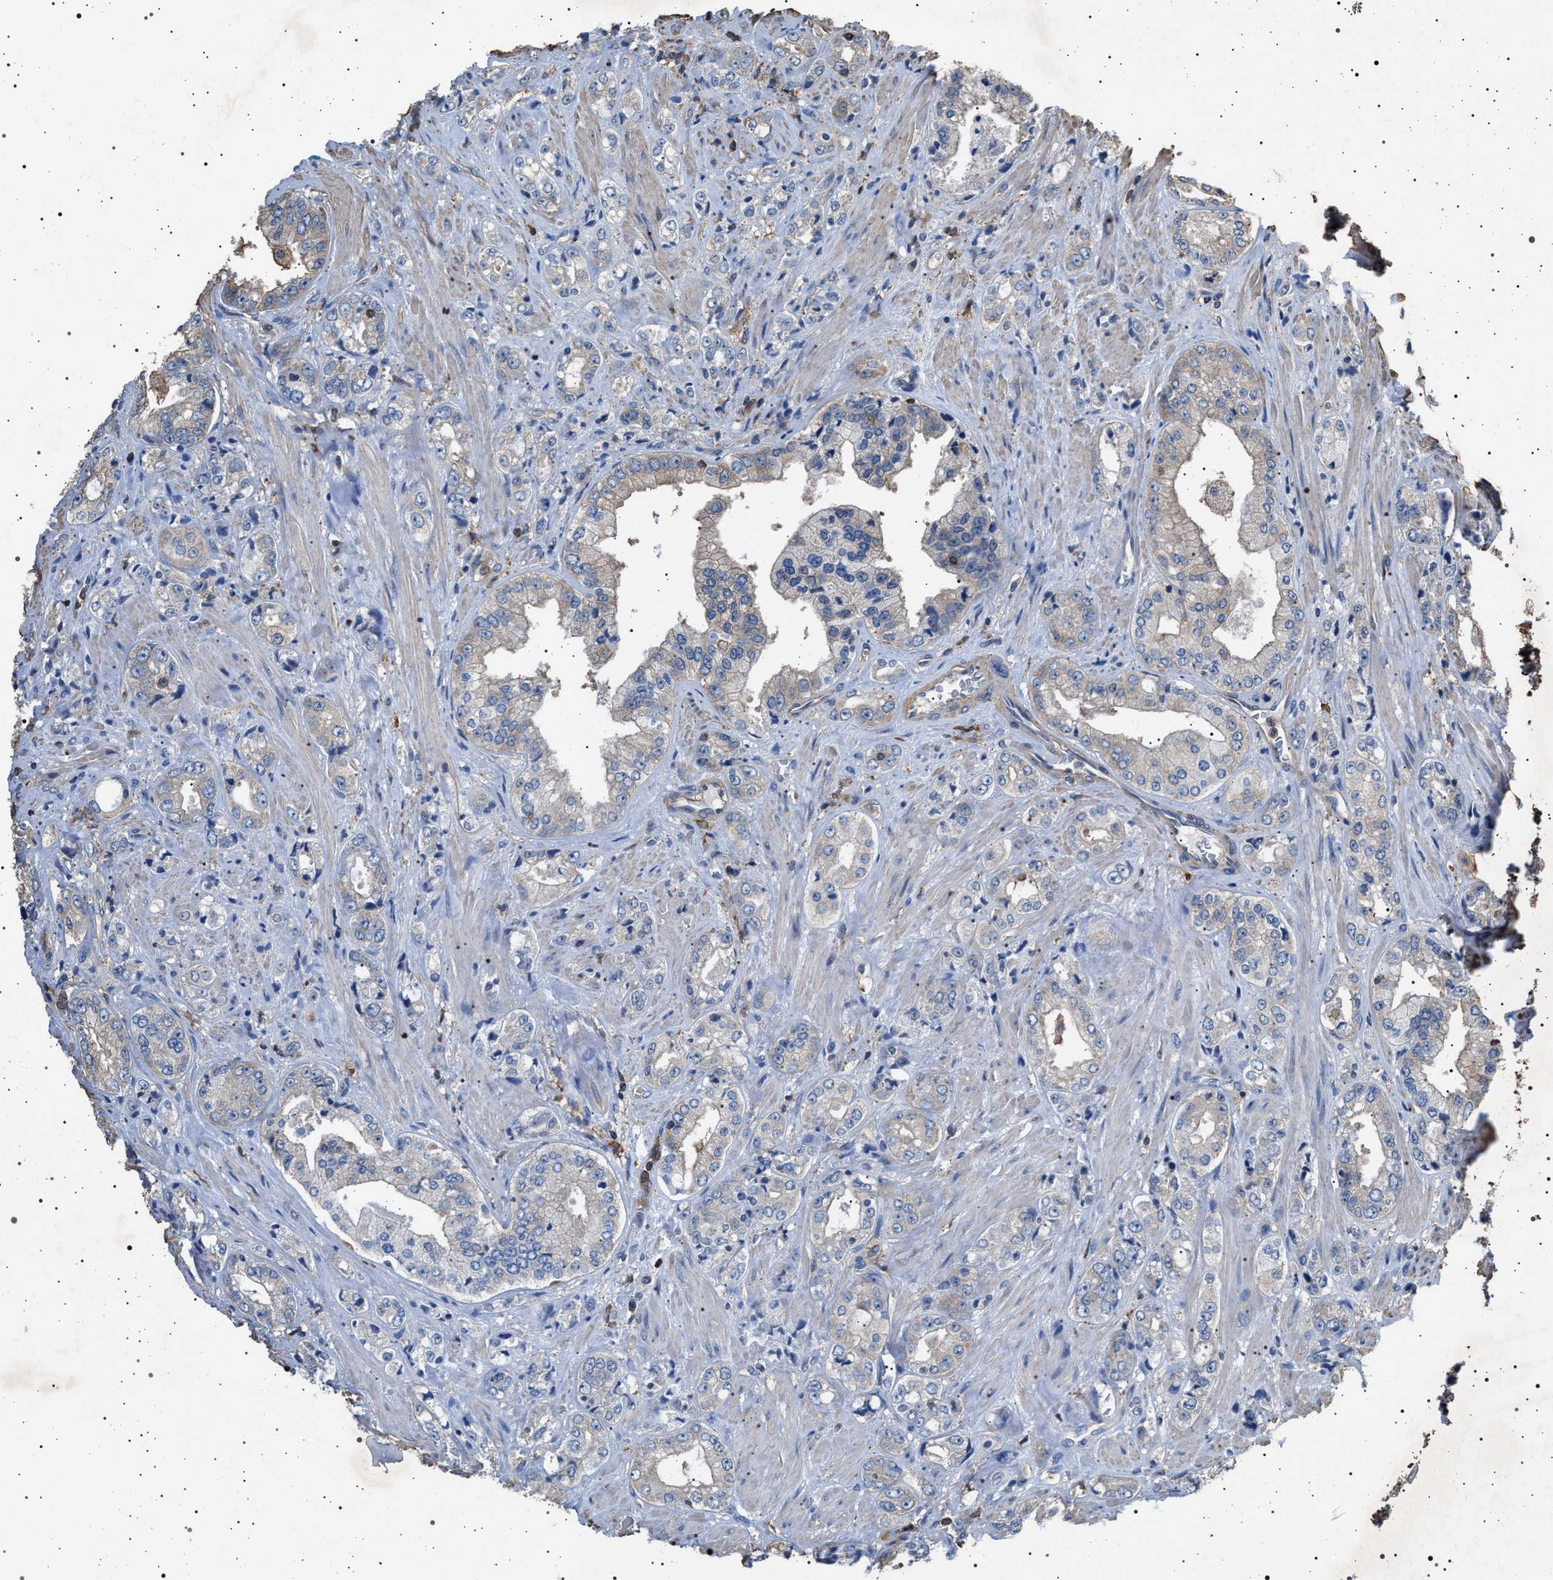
{"staining": {"intensity": "negative", "quantity": "none", "location": "none"}, "tissue": "prostate cancer", "cell_type": "Tumor cells", "image_type": "cancer", "snomed": [{"axis": "morphology", "description": "Adenocarcinoma, High grade"}, {"axis": "topography", "description": "Prostate"}], "caption": "This is an immunohistochemistry photomicrograph of human prostate cancer. There is no positivity in tumor cells.", "gene": "SMAP2", "patient": {"sex": "male", "age": 61}}